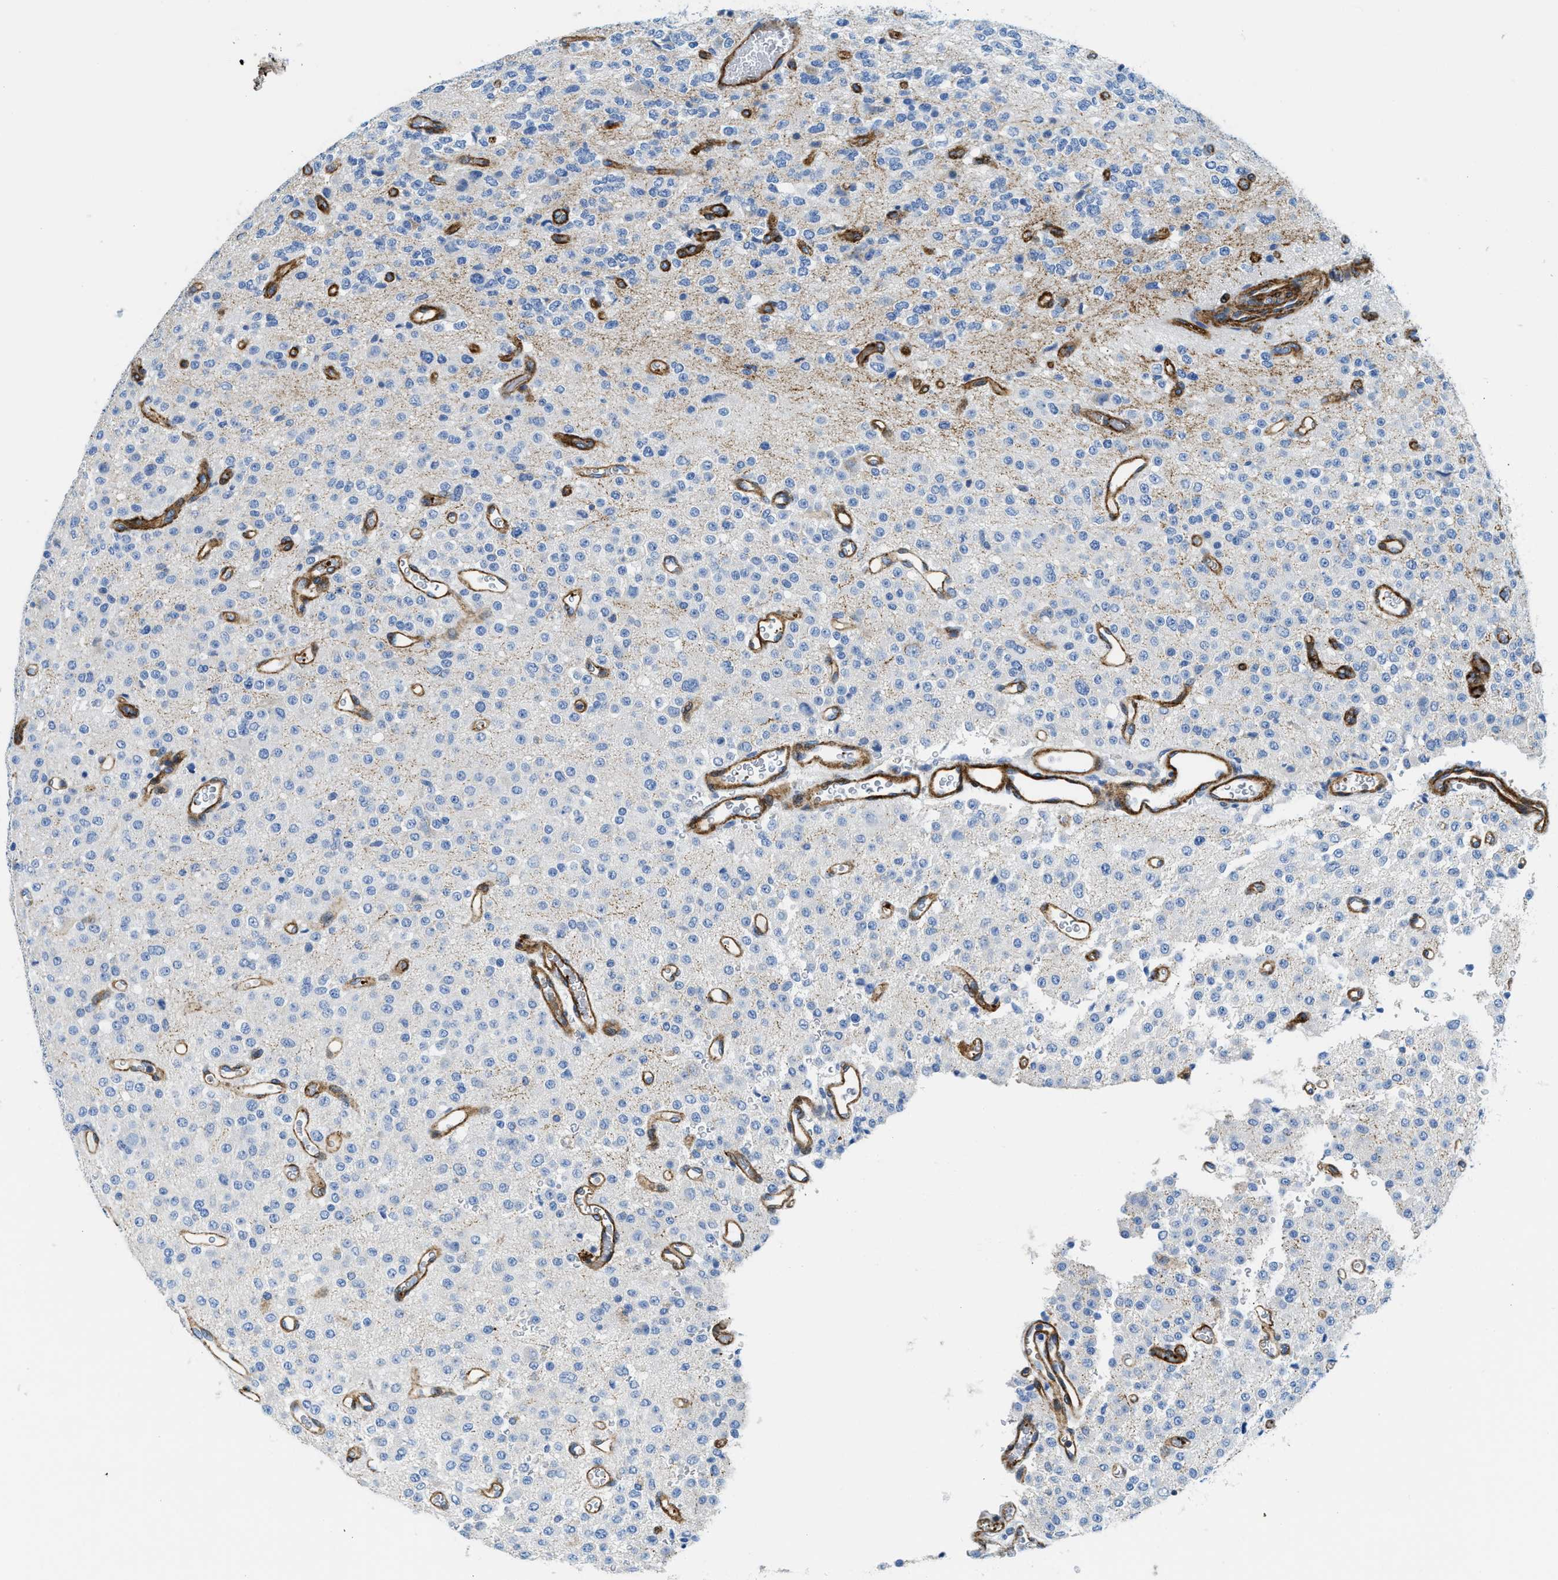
{"staining": {"intensity": "negative", "quantity": "none", "location": "none"}, "tissue": "glioma", "cell_type": "Tumor cells", "image_type": "cancer", "snomed": [{"axis": "morphology", "description": "Glioma, malignant, Low grade"}, {"axis": "topography", "description": "Brain"}], "caption": "High power microscopy image of an immunohistochemistry histopathology image of glioma, revealing no significant expression in tumor cells.", "gene": "CUTA", "patient": {"sex": "male", "age": 38}}